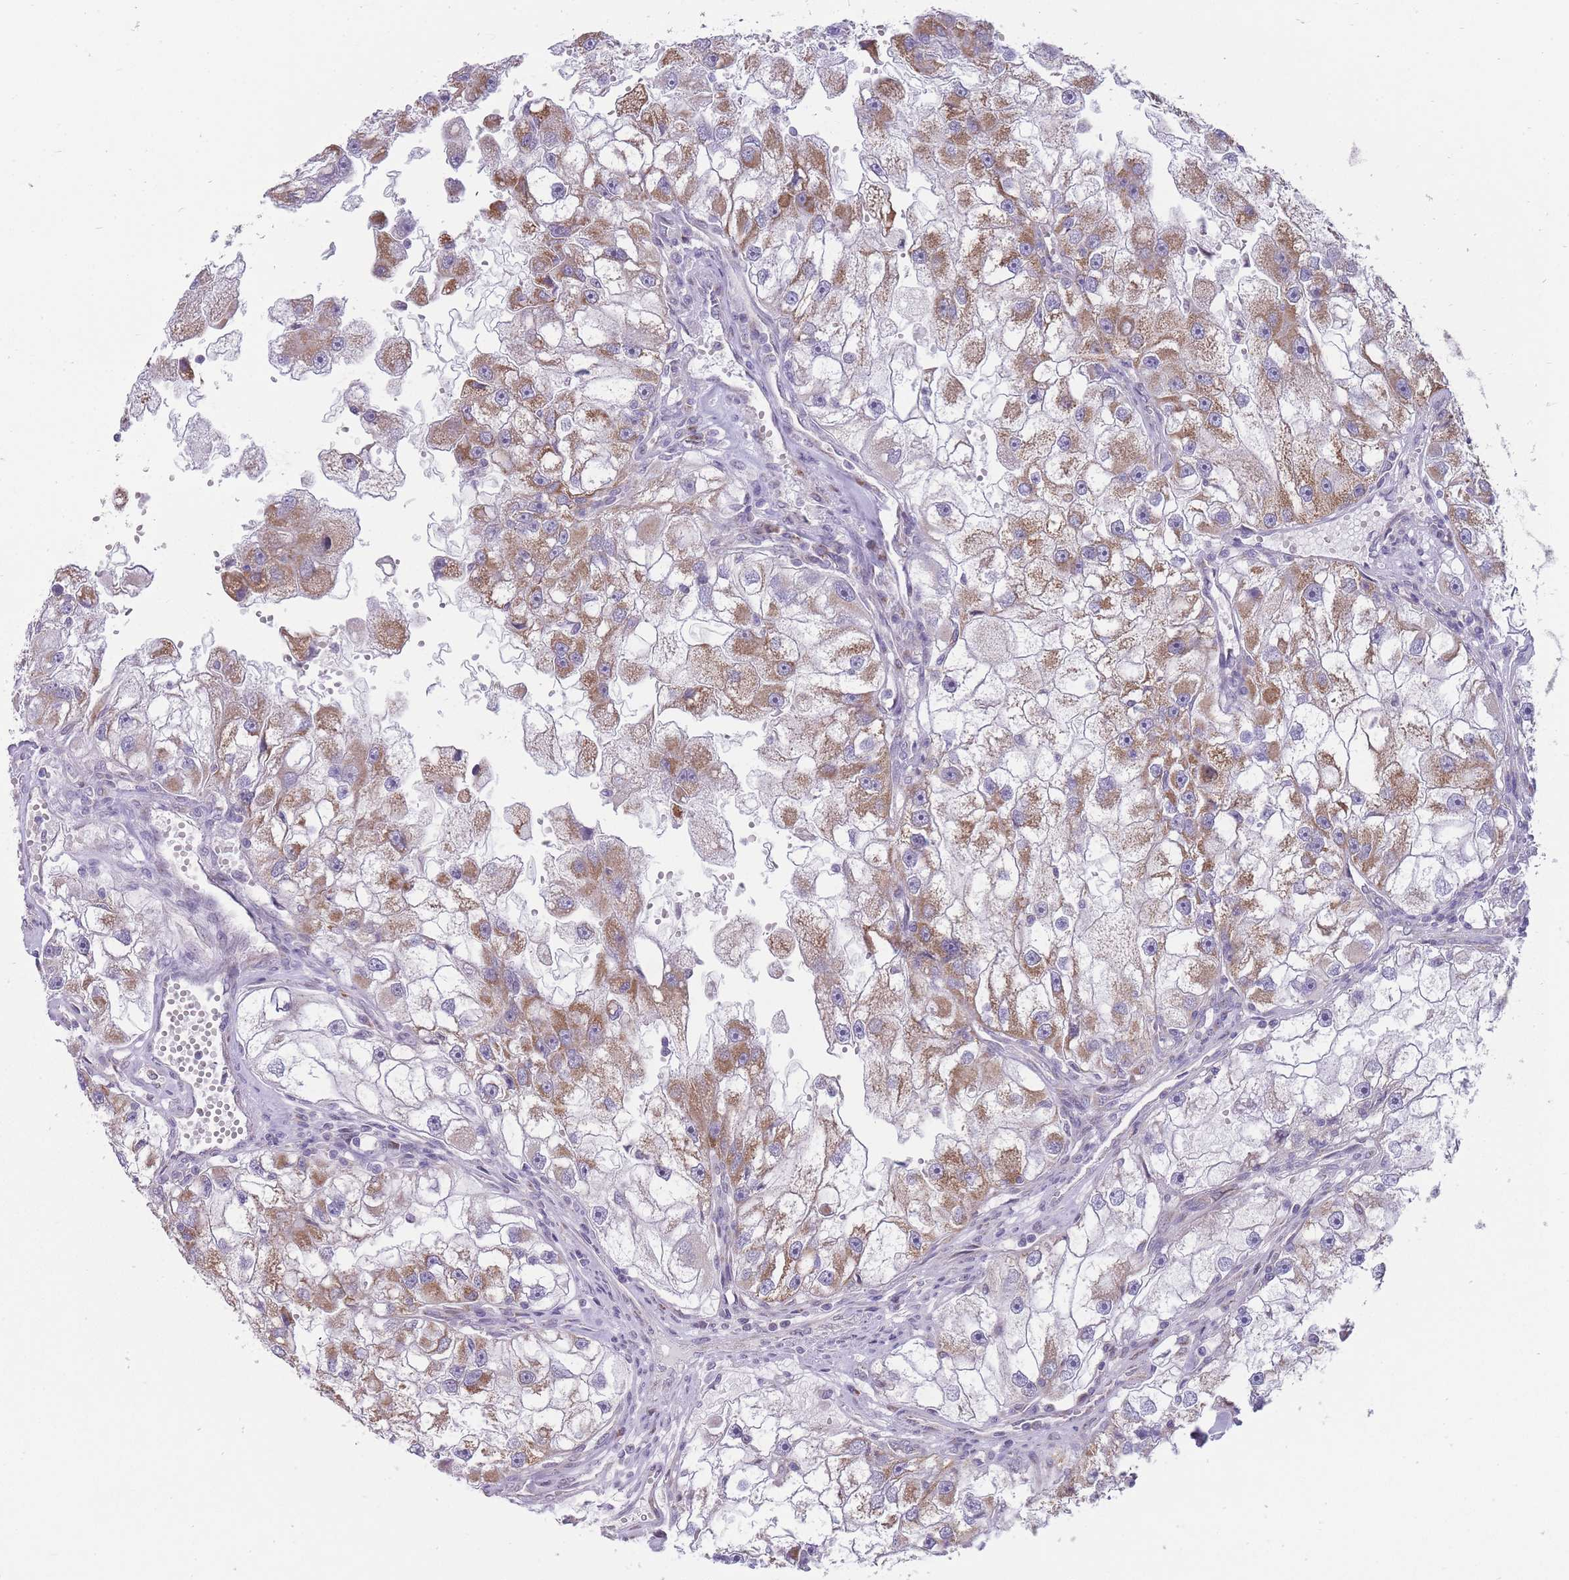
{"staining": {"intensity": "moderate", "quantity": "25%-75%", "location": "cytoplasmic/membranous"}, "tissue": "renal cancer", "cell_type": "Tumor cells", "image_type": "cancer", "snomed": [{"axis": "morphology", "description": "Adenocarcinoma, NOS"}, {"axis": "topography", "description": "Kidney"}], "caption": "Protein expression analysis of renal cancer exhibits moderate cytoplasmic/membranous expression in about 25%-75% of tumor cells. Nuclei are stained in blue.", "gene": "NELL1", "patient": {"sex": "male", "age": 63}}